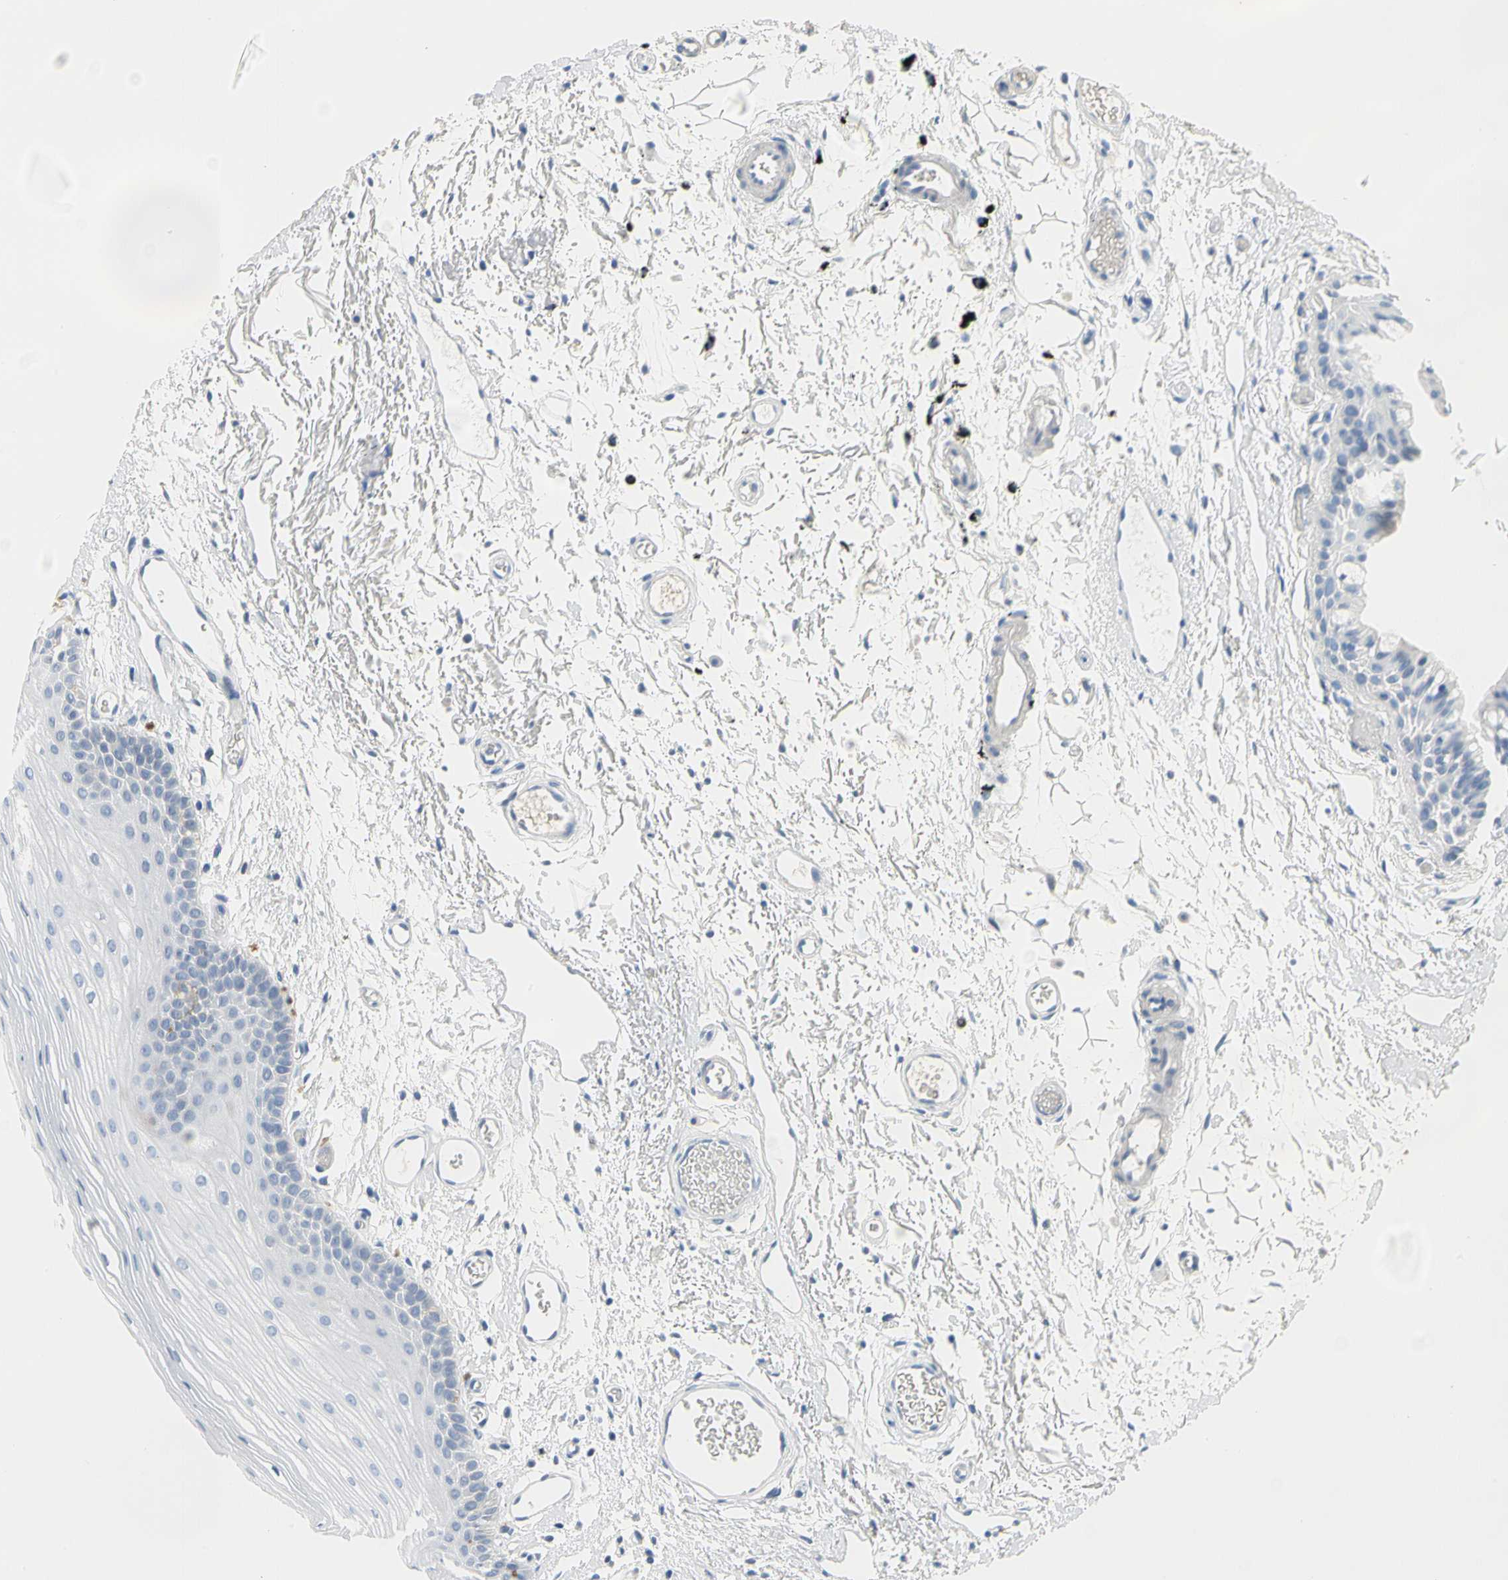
{"staining": {"intensity": "negative", "quantity": "none", "location": "none"}, "tissue": "oral mucosa", "cell_type": "Squamous epithelial cells", "image_type": "normal", "snomed": [{"axis": "morphology", "description": "Normal tissue, NOS"}, {"axis": "topography", "description": "Oral tissue"}], "caption": "Human oral mucosa stained for a protein using immunohistochemistry (IHC) reveals no positivity in squamous epithelial cells.", "gene": "MARK1", "patient": {"sex": "male", "age": 52}}